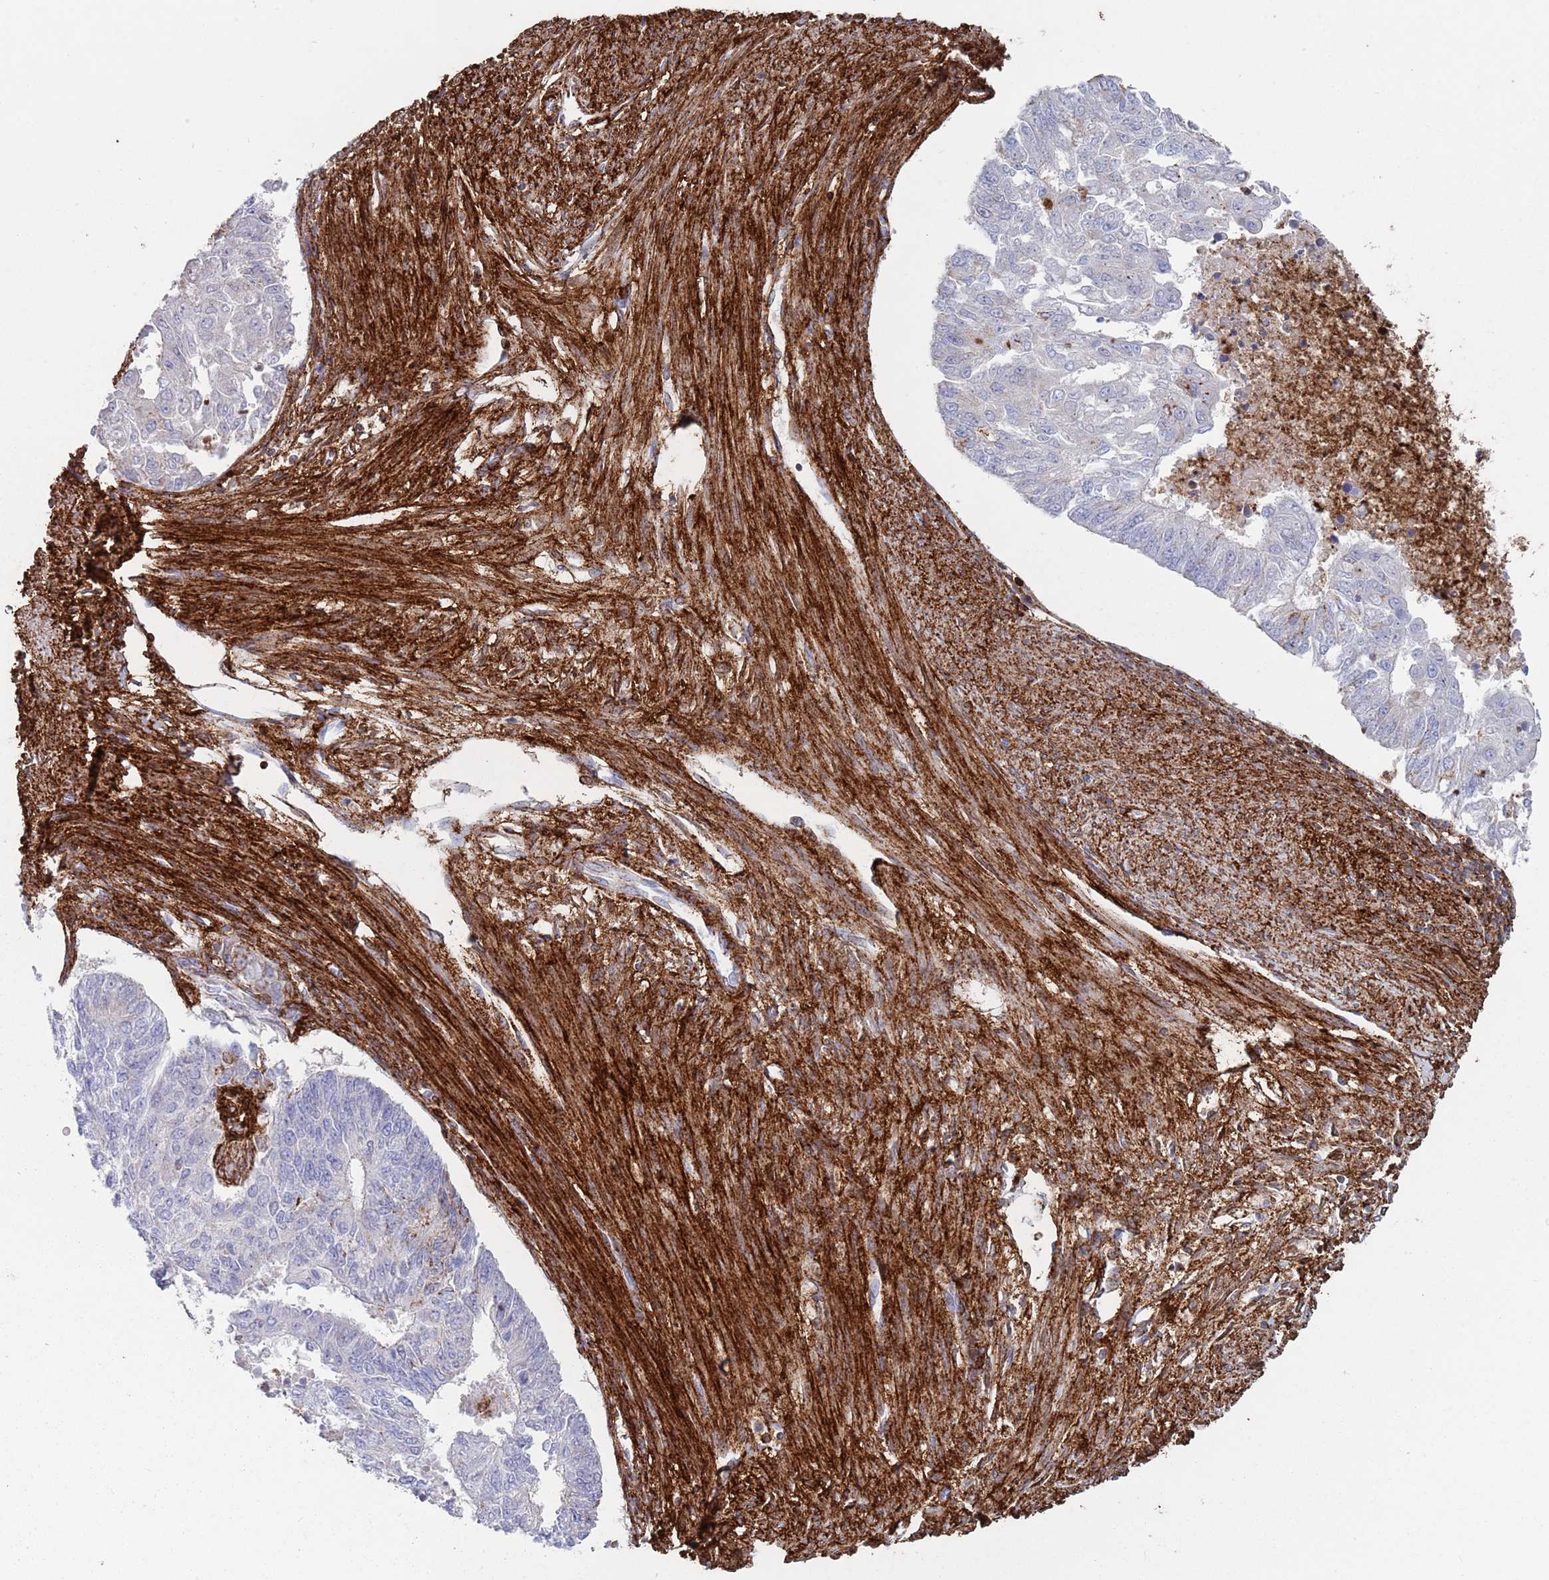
{"staining": {"intensity": "negative", "quantity": "none", "location": "none"}, "tissue": "endometrial cancer", "cell_type": "Tumor cells", "image_type": "cancer", "snomed": [{"axis": "morphology", "description": "Adenocarcinoma, NOS"}, {"axis": "topography", "description": "Endometrium"}], "caption": "Immunohistochemistry histopathology image of neoplastic tissue: endometrial cancer (adenocarcinoma) stained with DAB demonstrates no significant protein expression in tumor cells.", "gene": "RNF144A", "patient": {"sex": "female", "age": 32}}